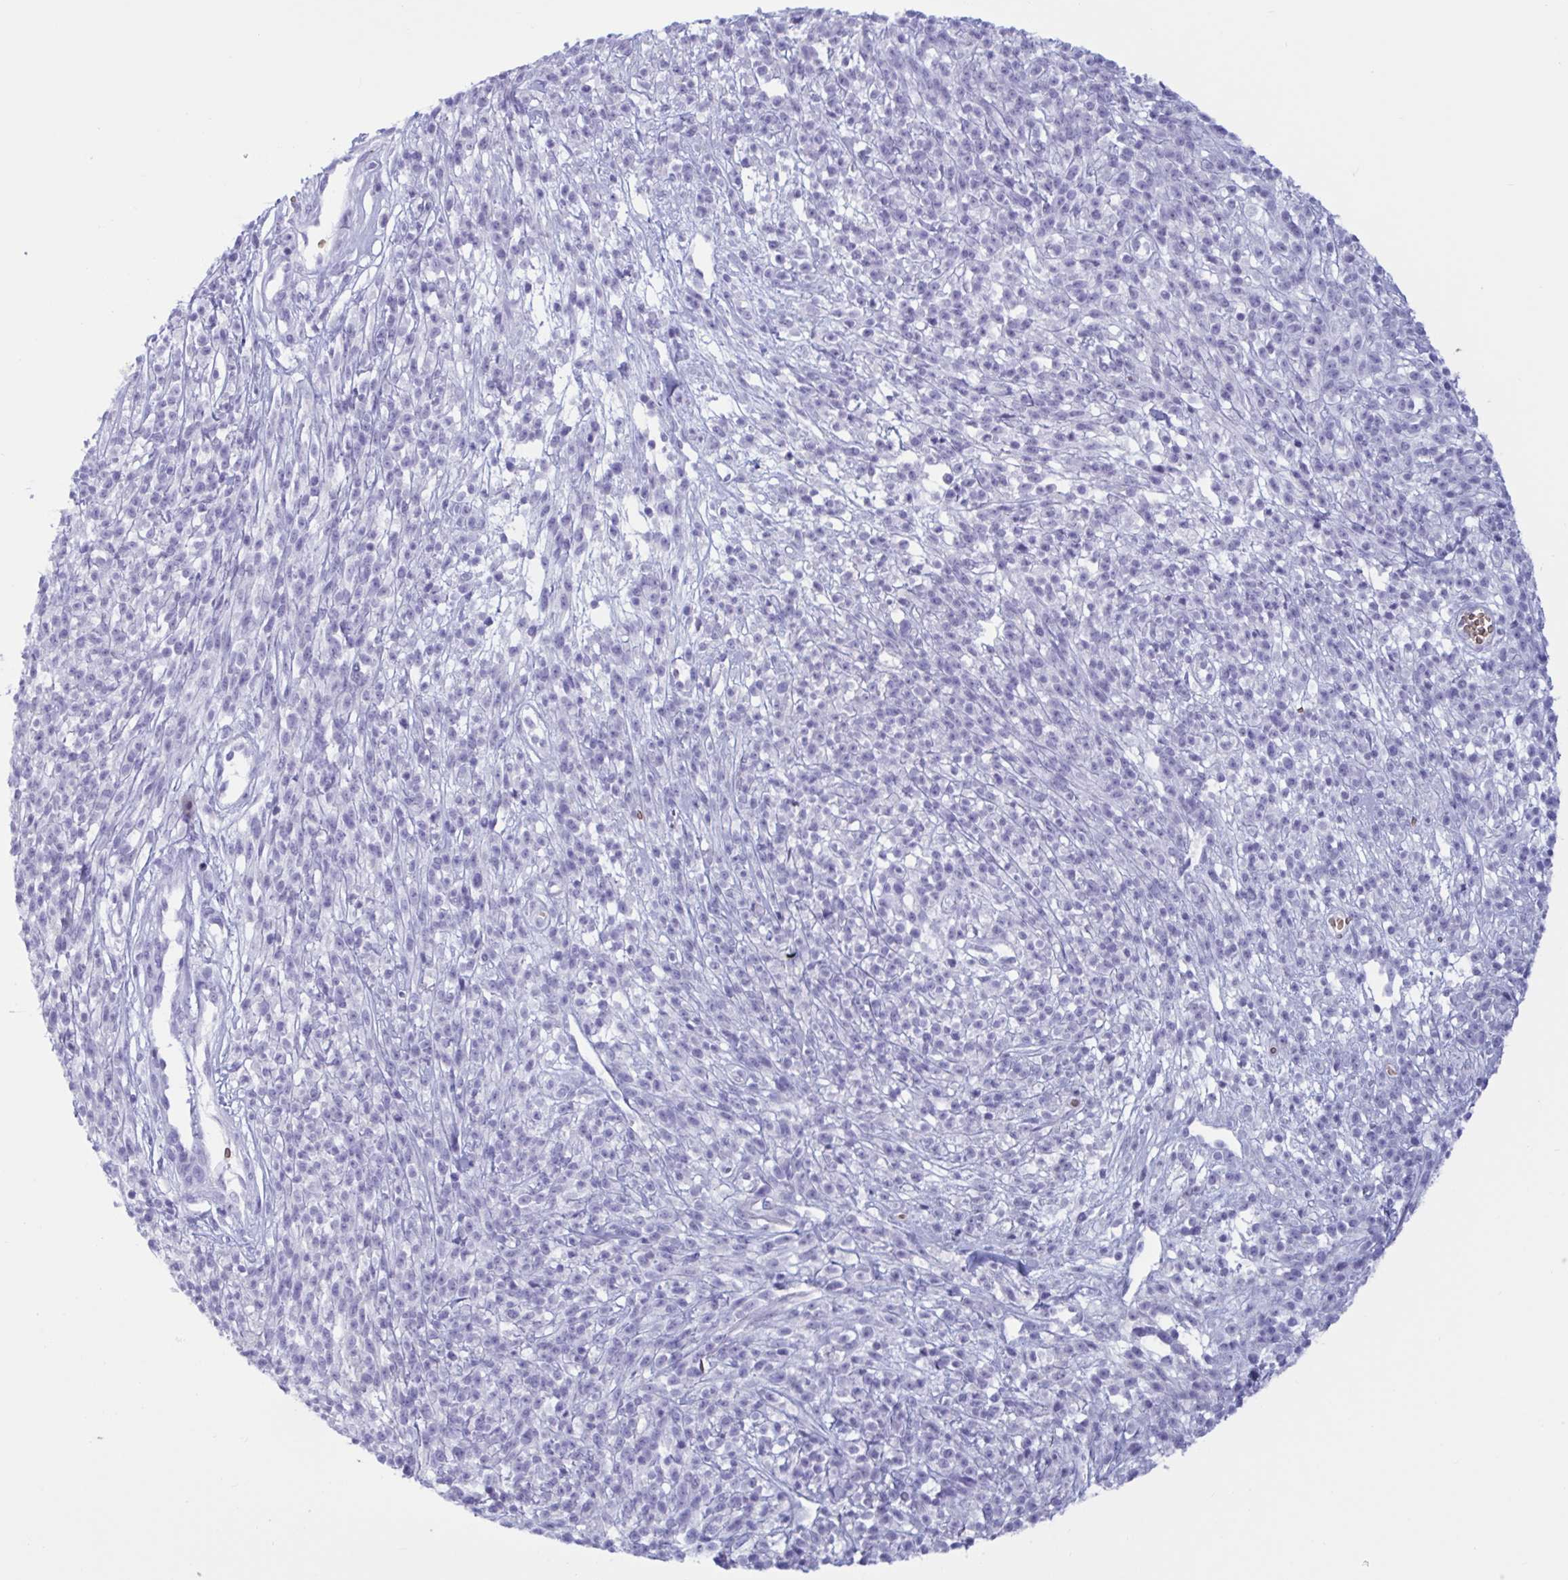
{"staining": {"intensity": "negative", "quantity": "none", "location": "none"}, "tissue": "melanoma", "cell_type": "Tumor cells", "image_type": "cancer", "snomed": [{"axis": "morphology", "description": "Malignant melanoma, NOS"}, {"axis": "topography", "description": "Skin"}, {"axis": "topography", "description": "Skin of trunk"}], "caption": "Tumor cells are negative for brown protein staining in malignant melanoma.", "gene": "SLC2A1", "patient": {"sex": "male", "age": 74}}